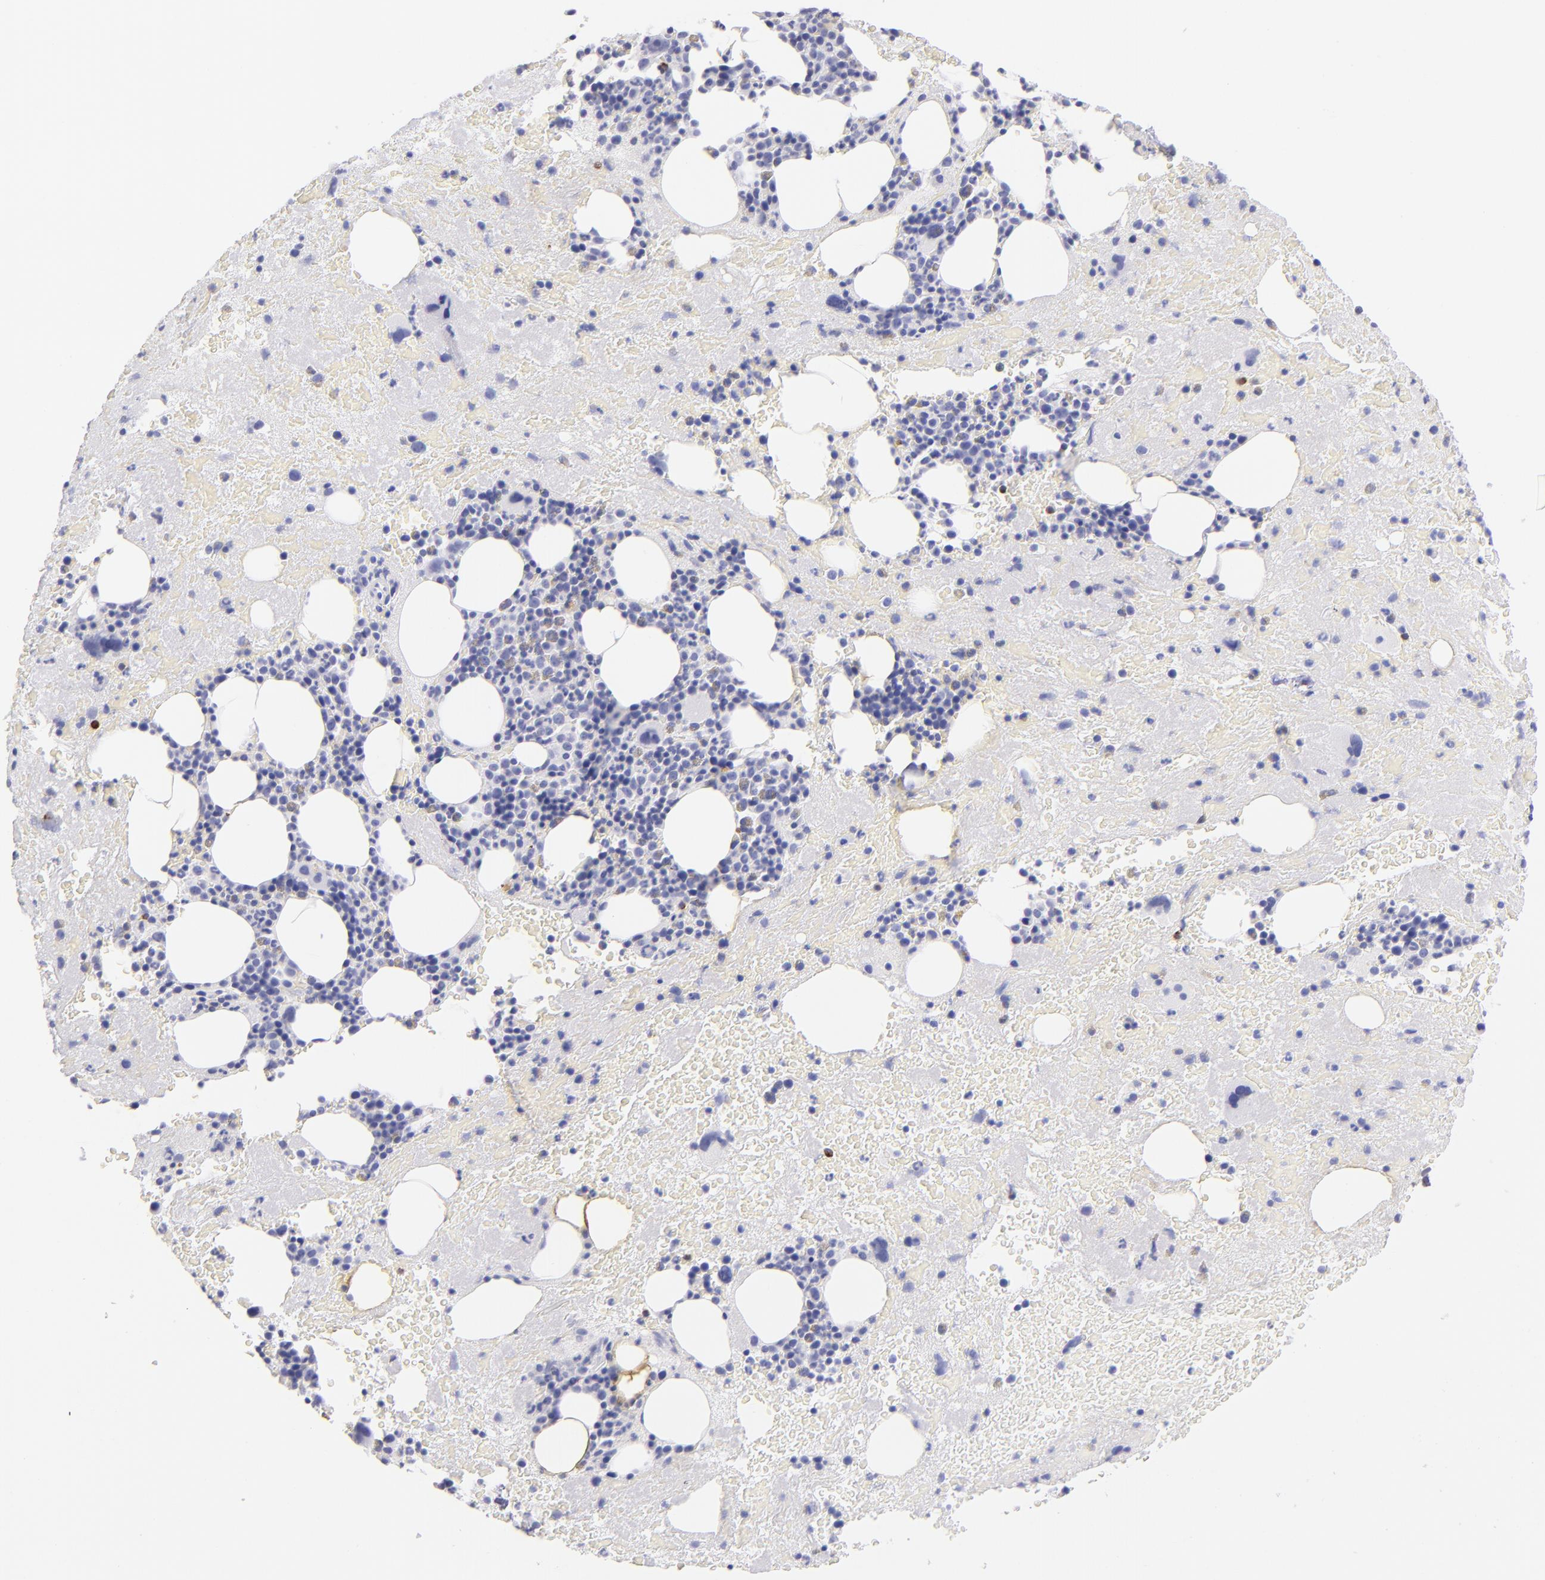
{"staining": {"intensity": "weak", "quantity": "<25%", "location": "cytoplasmic/membranous"}, "tissue": "bone marrow", "cell_type": "Hematopoietic cells", "image_type": "normal", "snomed": [{"axis": "morphology", "description": "Normal tissue, NOS"}, {"axis": "topography", "description": "Bone marrow"}], "caption": "The photomicrograph exhibits no staining of hematopoietic cells in unremarkable bone marrow. (DAB (3,3'-diaminobenzidine) immunohistochemistry, high magnification).", "gene": "PRF1", "patient": {"sex": "male", "age": 76}}